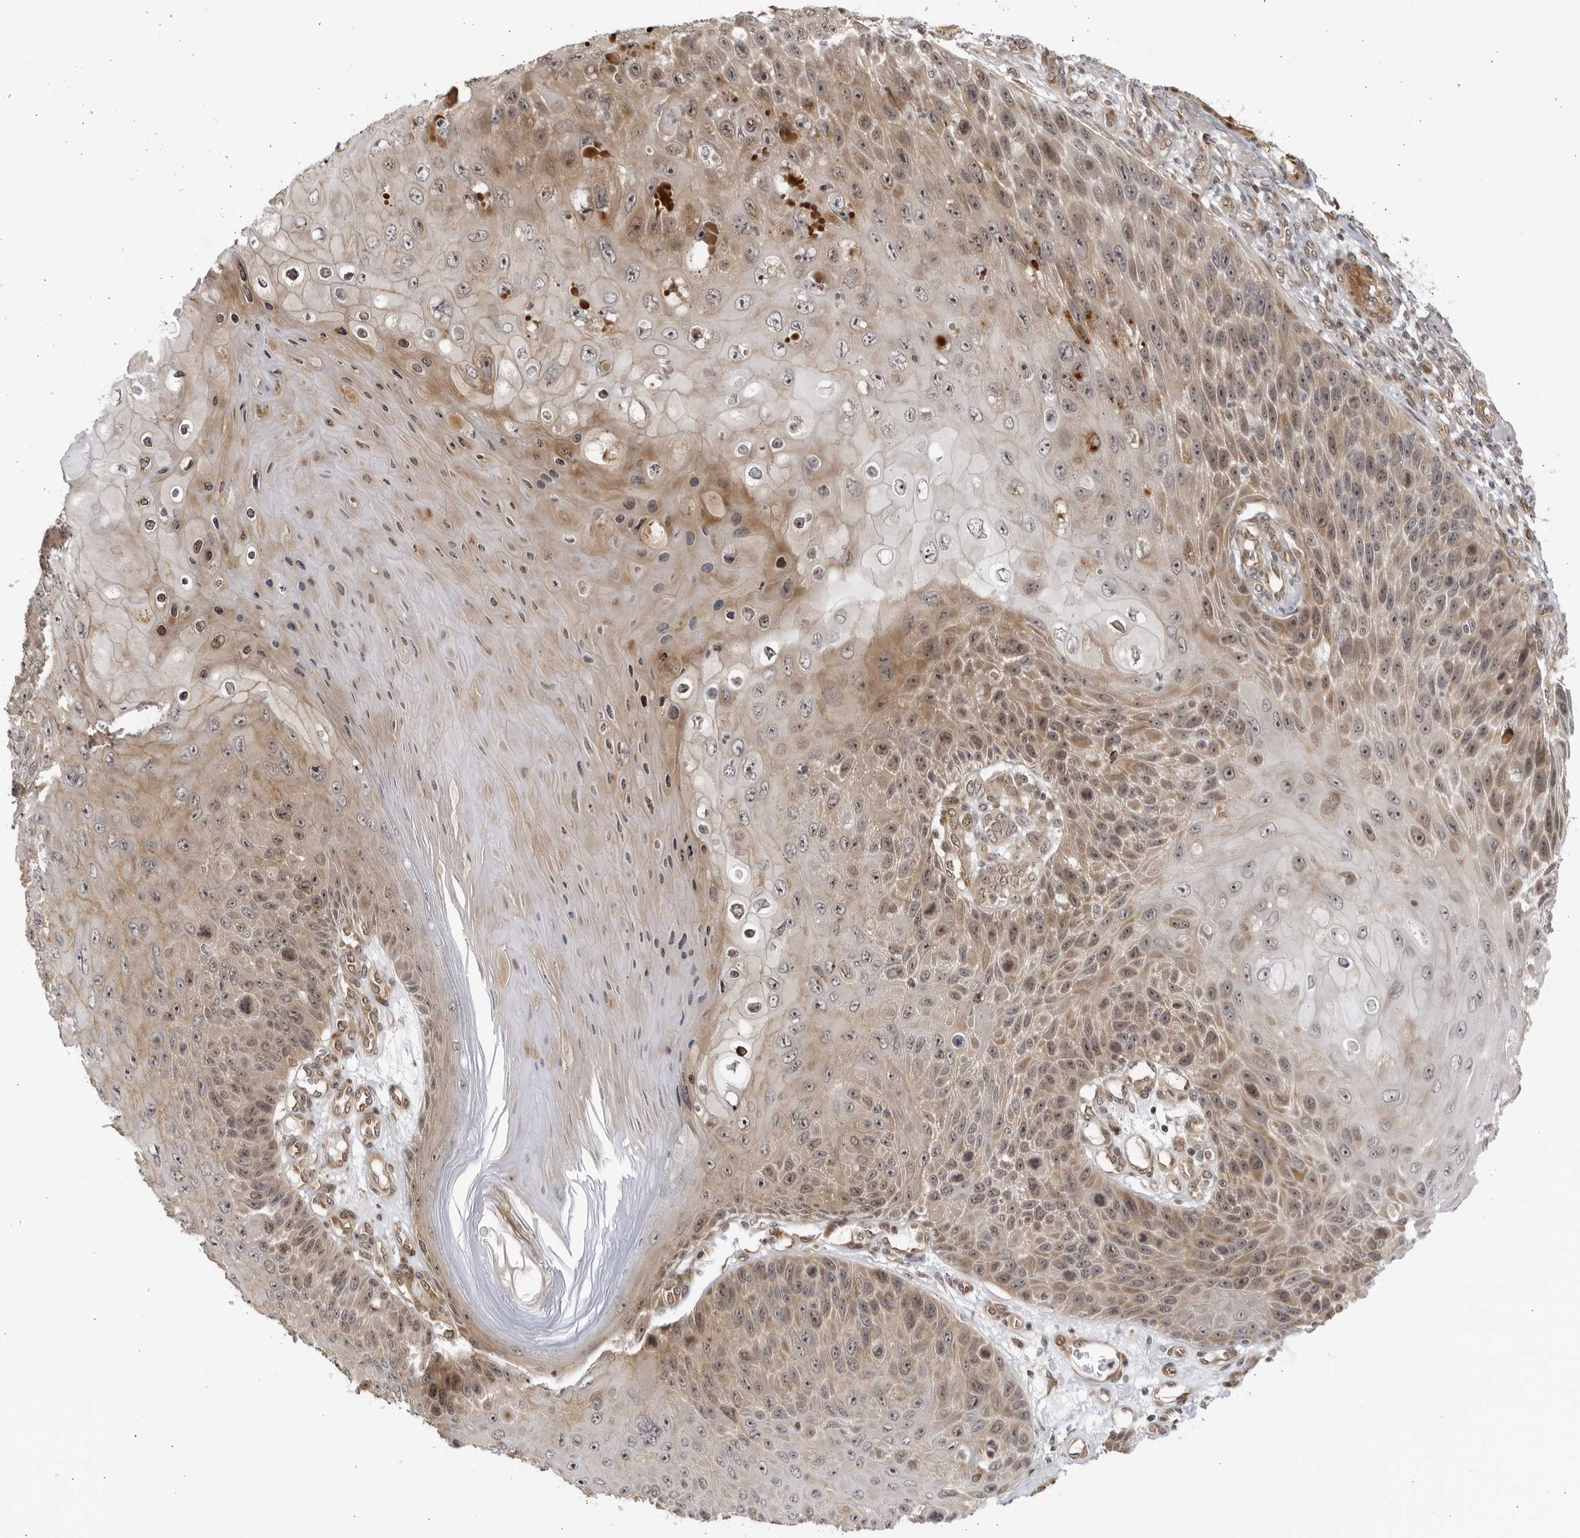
{"staining": {"intensity": "moderate", "quantity": "25%-75%", "location": "cytoplasmic/membranous,nuclear"}, "tissue": "skin cancer", "cell_type": "Tumor cells", "image_type": "cancer", "snomed": [{"axis": "morphology", "description": "Squamous cell carcinoma, NOS"}, {"axis": "topography", "description": "Skin"}], "caption": "About 25%-75% of tumor cells in skin cancer show moderate cytoplasmic/membranous and nuclear protein expression as visualized by brown immunohistochemical staining.", "gene": "CNBD1", "patient": {"sex": "female", "age": 88}}